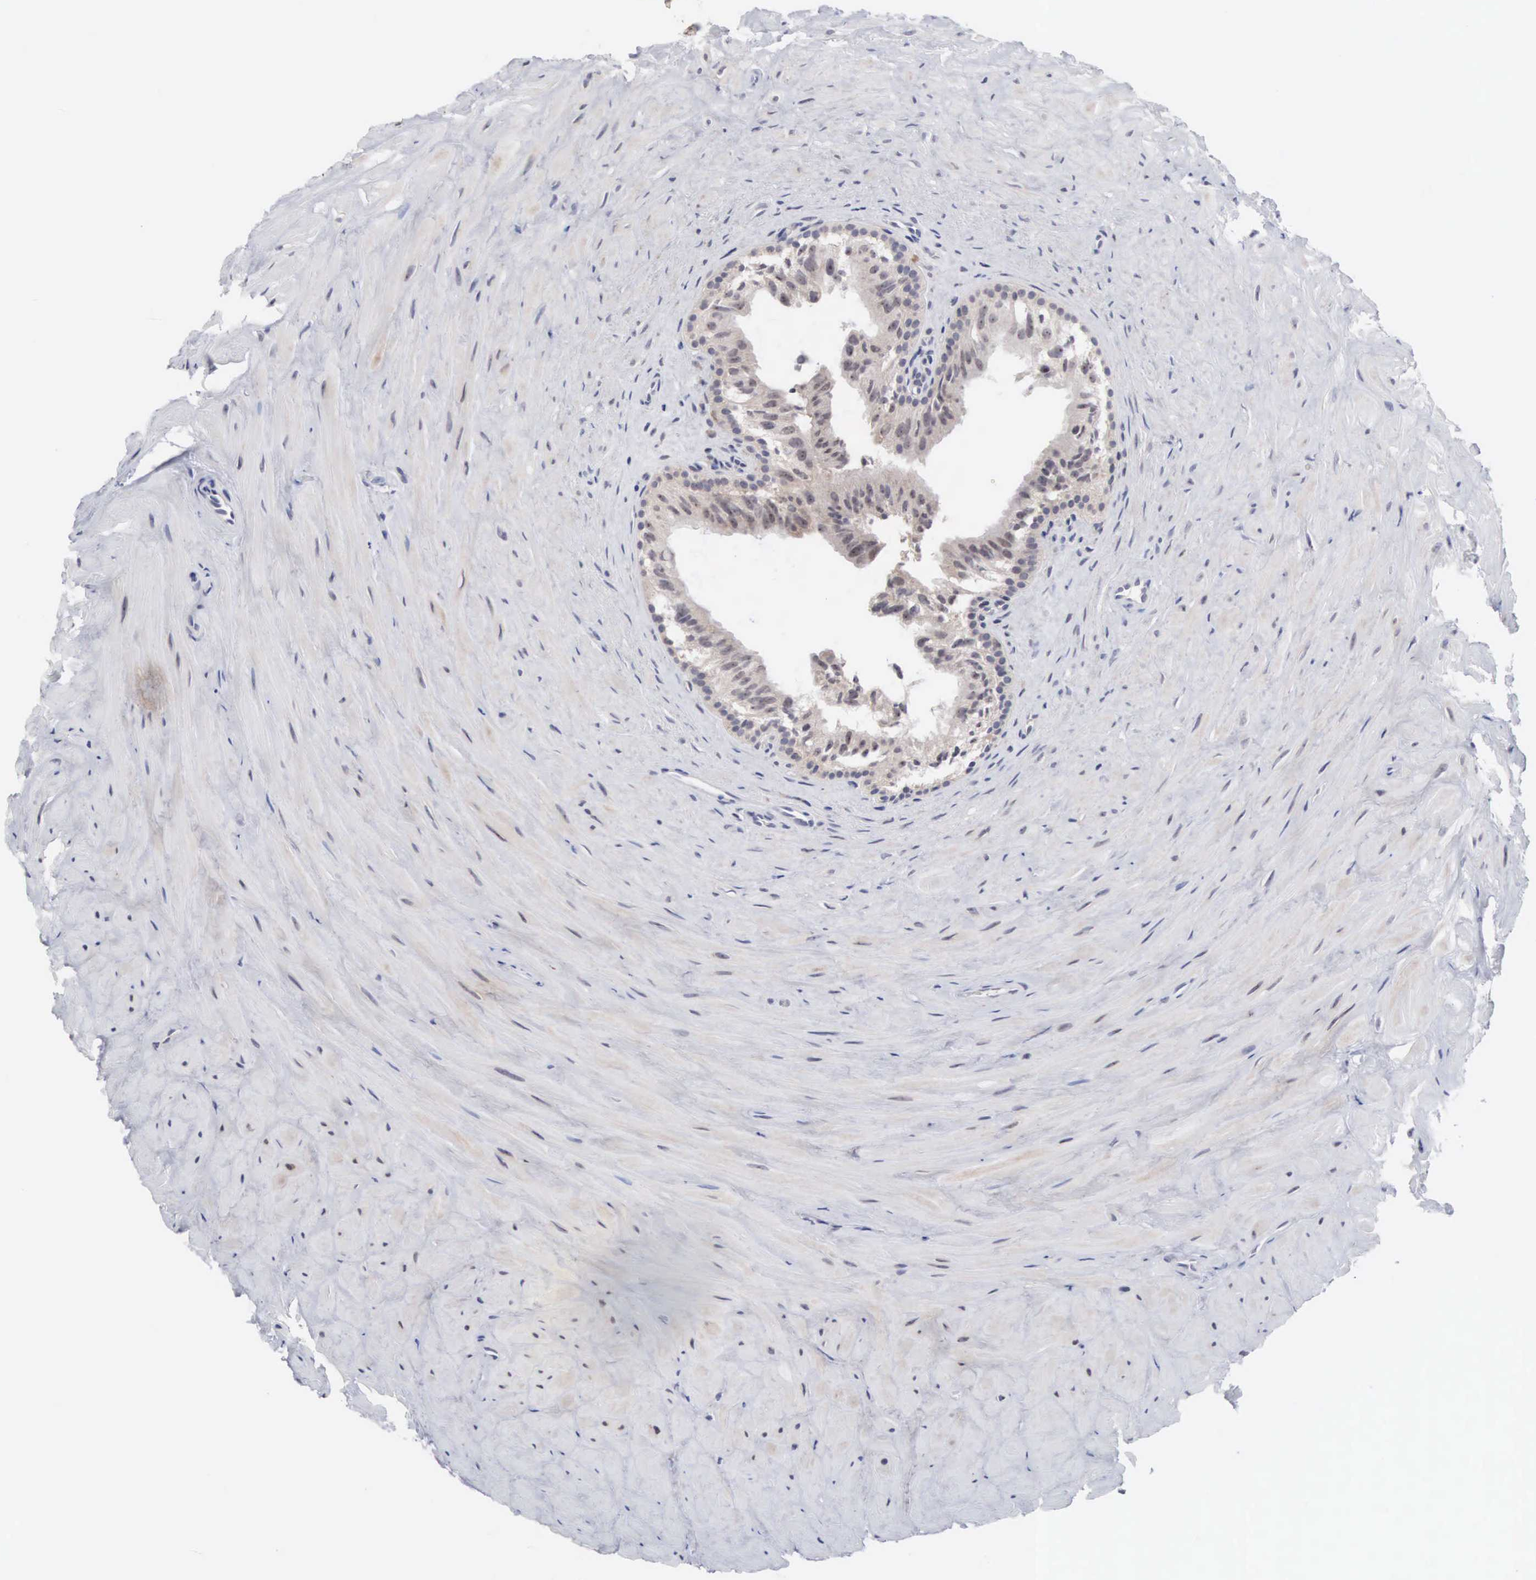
{"staining": {"intensity": "weak", "quantity": ">75%", "location": "cytoplasmic/membranous"}, "tissue": "epididymis", "cell_type": "Glandular cells", "image_type": "normal", "snomed": [{"axis": "morphology", "description": "Normal tissue, NOS"}, {"axis": "topography", "description": "Epididymis"}], "caption": "Immunohistochemistry of unremarkable human epididymis exhibits low levels of weak cytoplasmic/membranous staining in approximately >75% of glandular cells.", "gene": "ACOT4", "patient": {"sex": "male", "age": 35}}